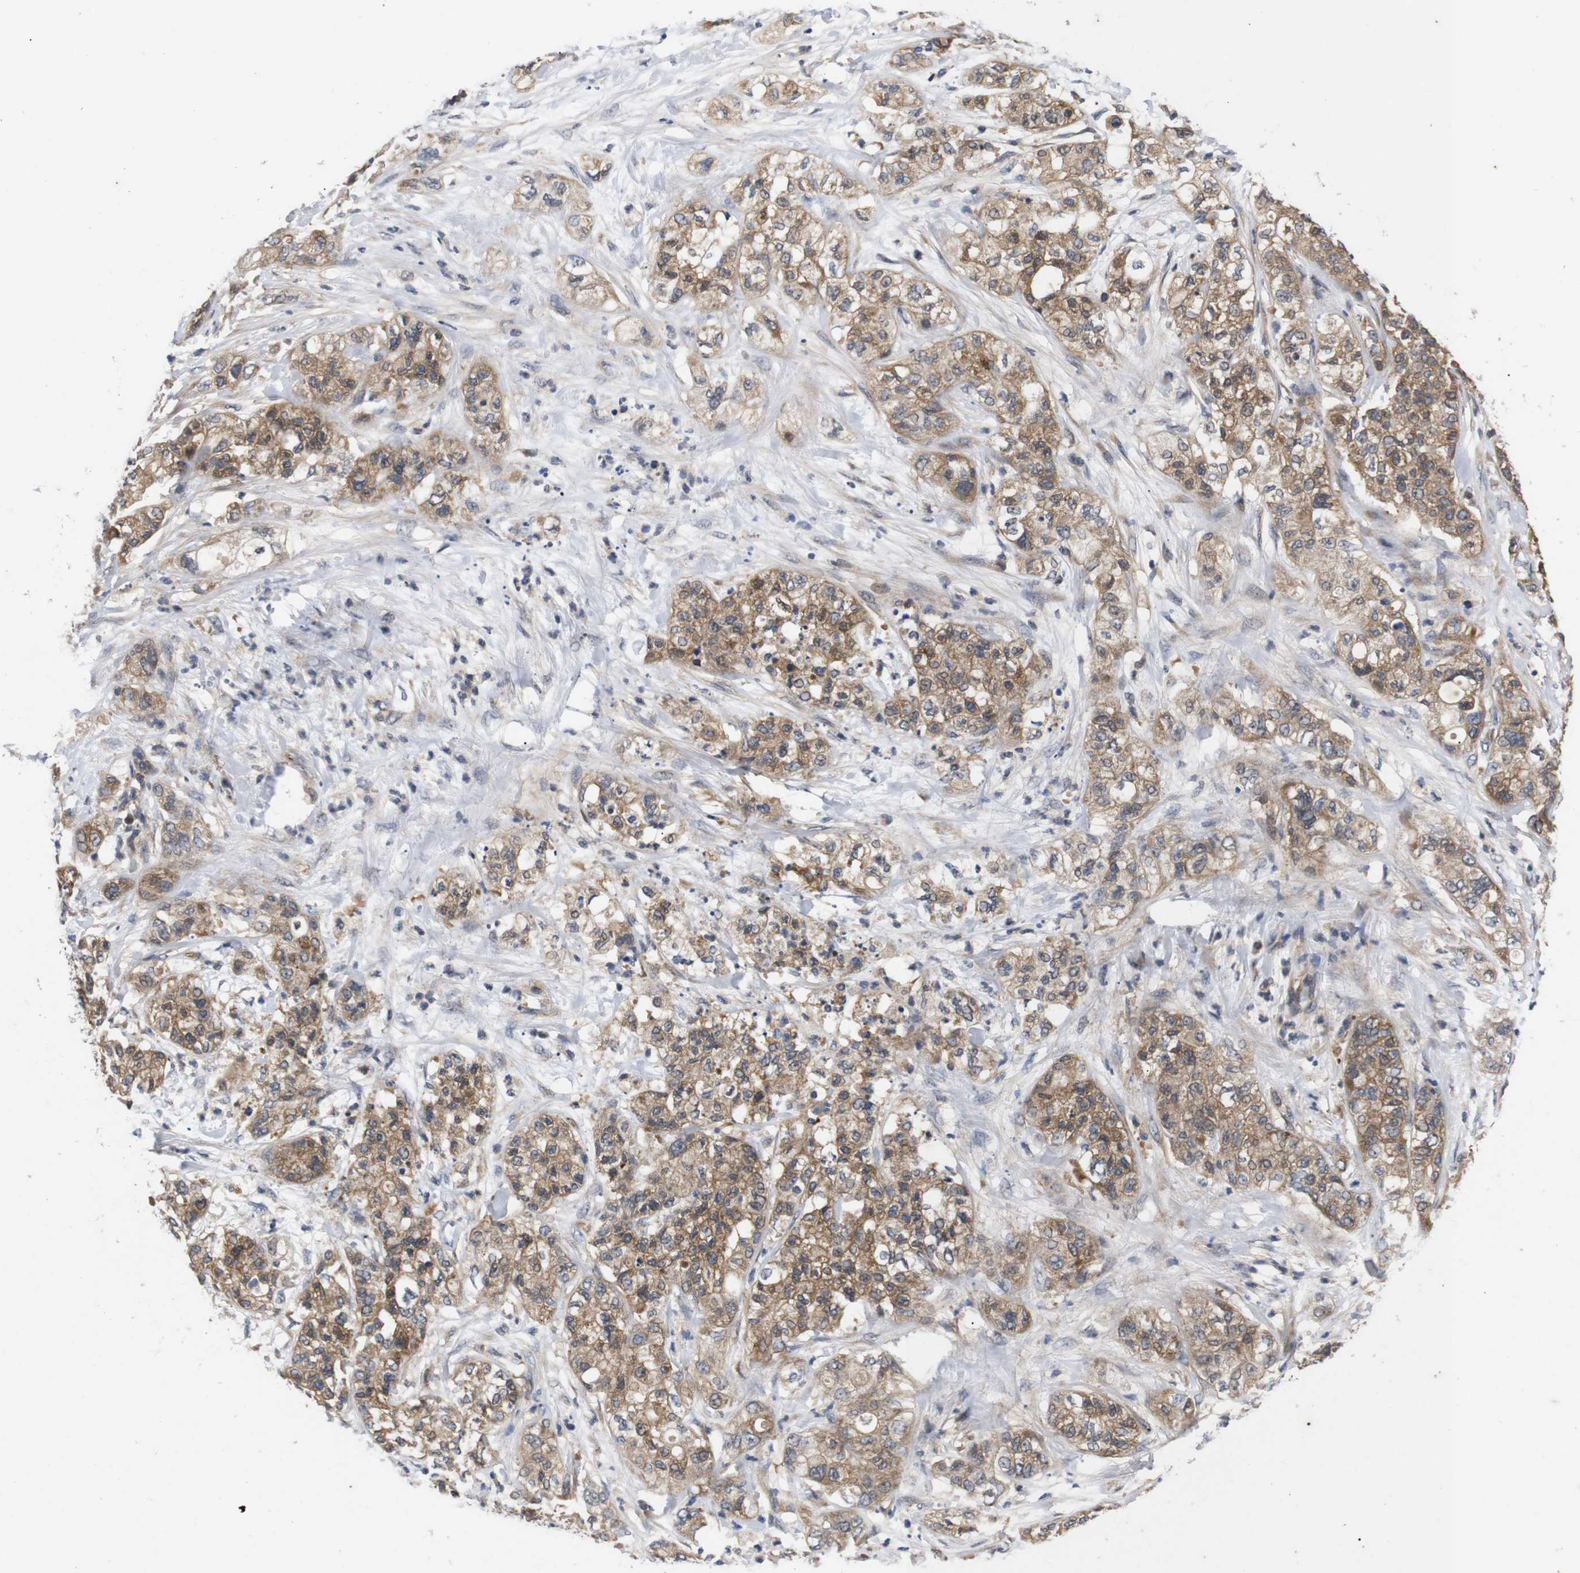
{"staining": {"intensity": "moderate", "quantity": ">75%", "location": "cytoplasmic/membranous"}, "tissue": "pancreatic cancer", "cell_type": "Tumor cells", "image_type": "cancer", "snomed": [{"axis": "morphology", "description": "Adenocarcinoma, NOS"}, {"axis": "topography", "description": "Pancreas"}], "caption": "Immunohistochemical staining of human pancreatic cancer demonstrates medium levels of moderate cytoplasmic/membranous protein staining in about >75% of tumor cells.", "gene": "RIPK1", "patient": {"sex": "female", "age": 78}}